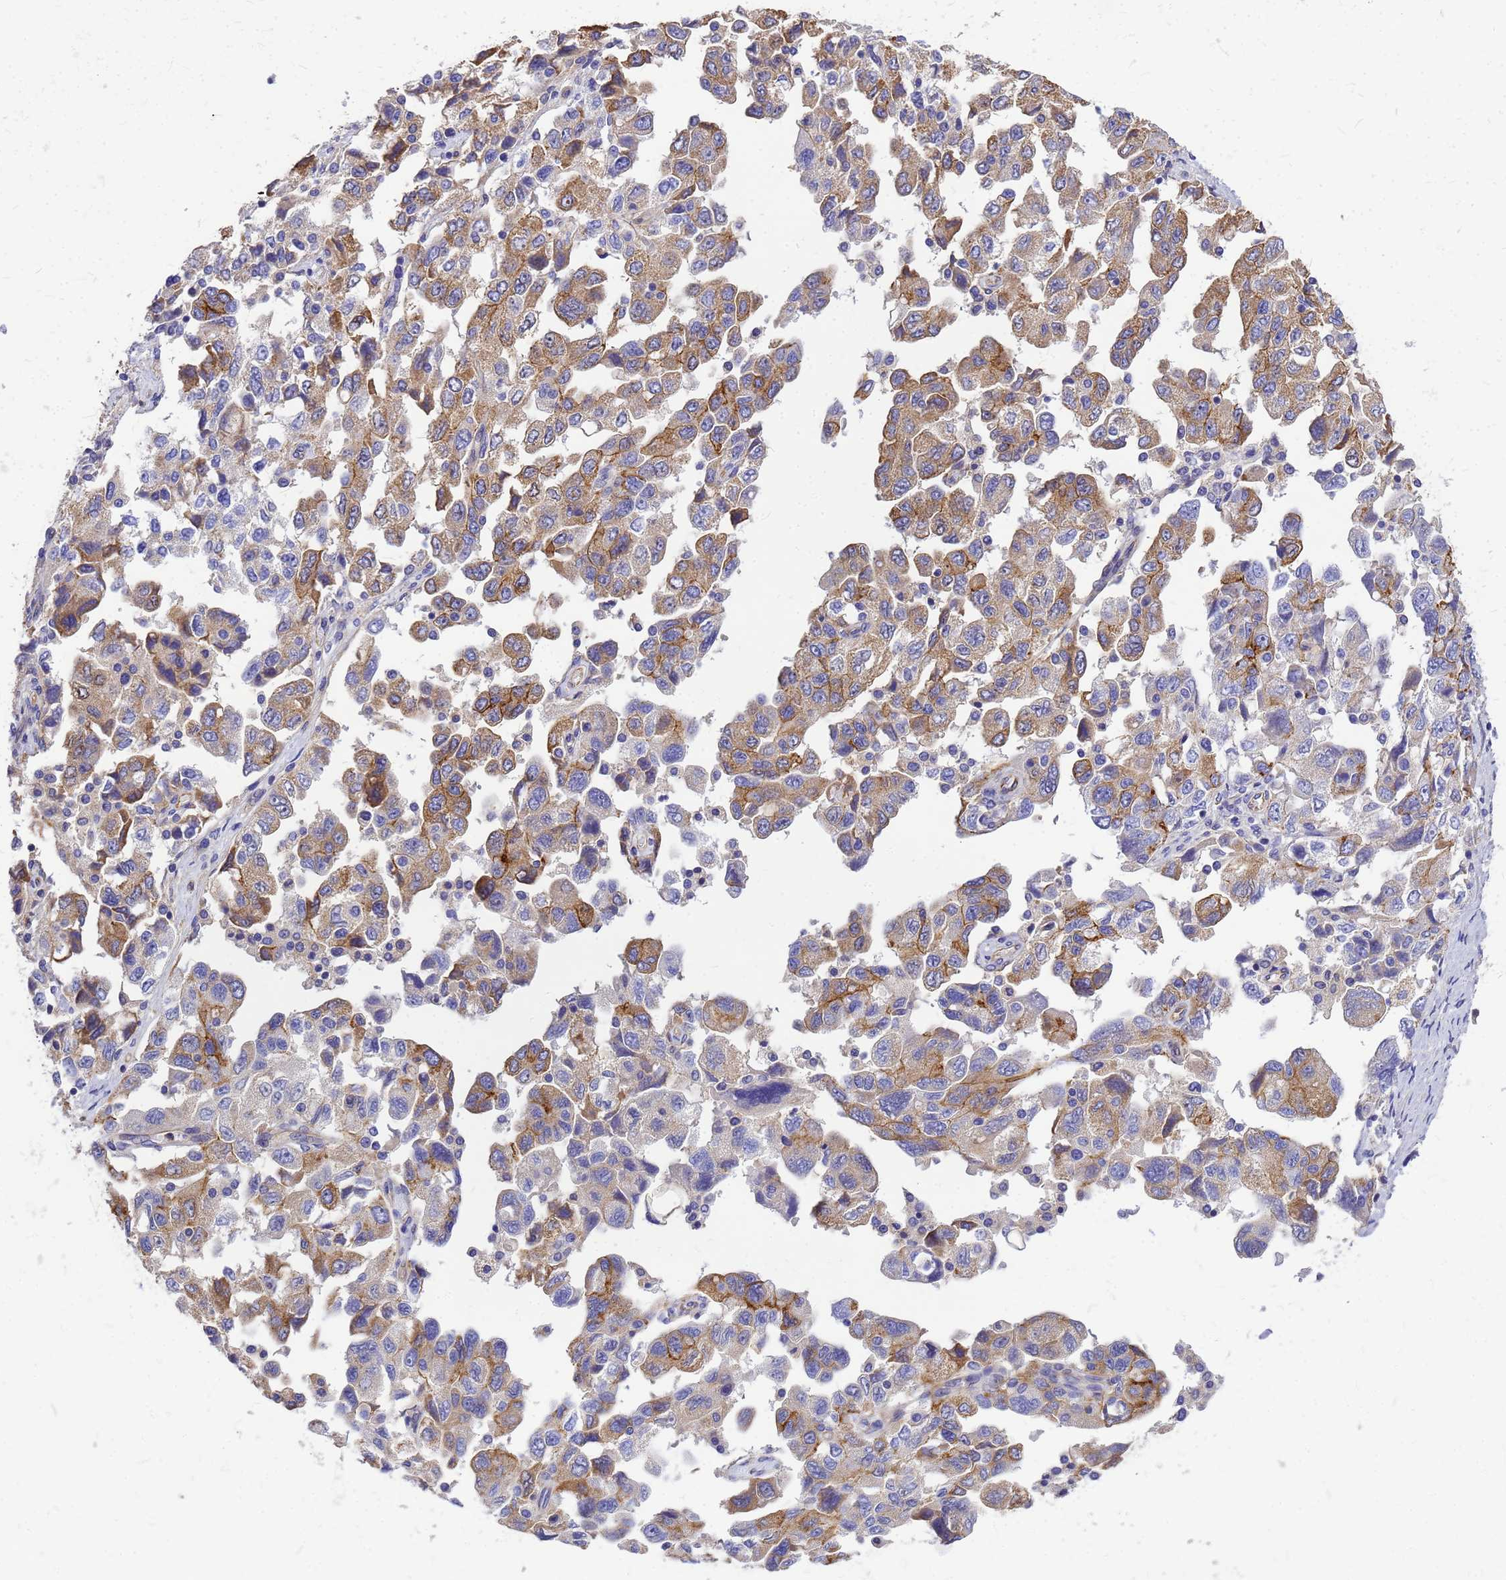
{"staining": {"intensity": "moderate", "quantity": ">75%", "location": "cytoplasmic/membranous"}, "tissue": "ovarian cancer", "cell_type": "Tumor cells", "image_type": "cancer", "snomed": [{"axis": "morphology", "description": "Carcinoma, NOS"}, {"axis": "morphology", "description": "Cystadenocarcinoma, serous, NOS"}, {"axis": "topography", "description": "Ovary"}], "caption": "A histopathology image of ovarian cancer (serous cystadenocarcinoma) stained for a protein demonstrates moderate cytoplasmic/membranous brown staining in tumor cells. (brown staining indicates protein expression, while blue staining denotes nuclei).", "gene": "FBXW5", "patient": {"sex": "female", "age": 69}}